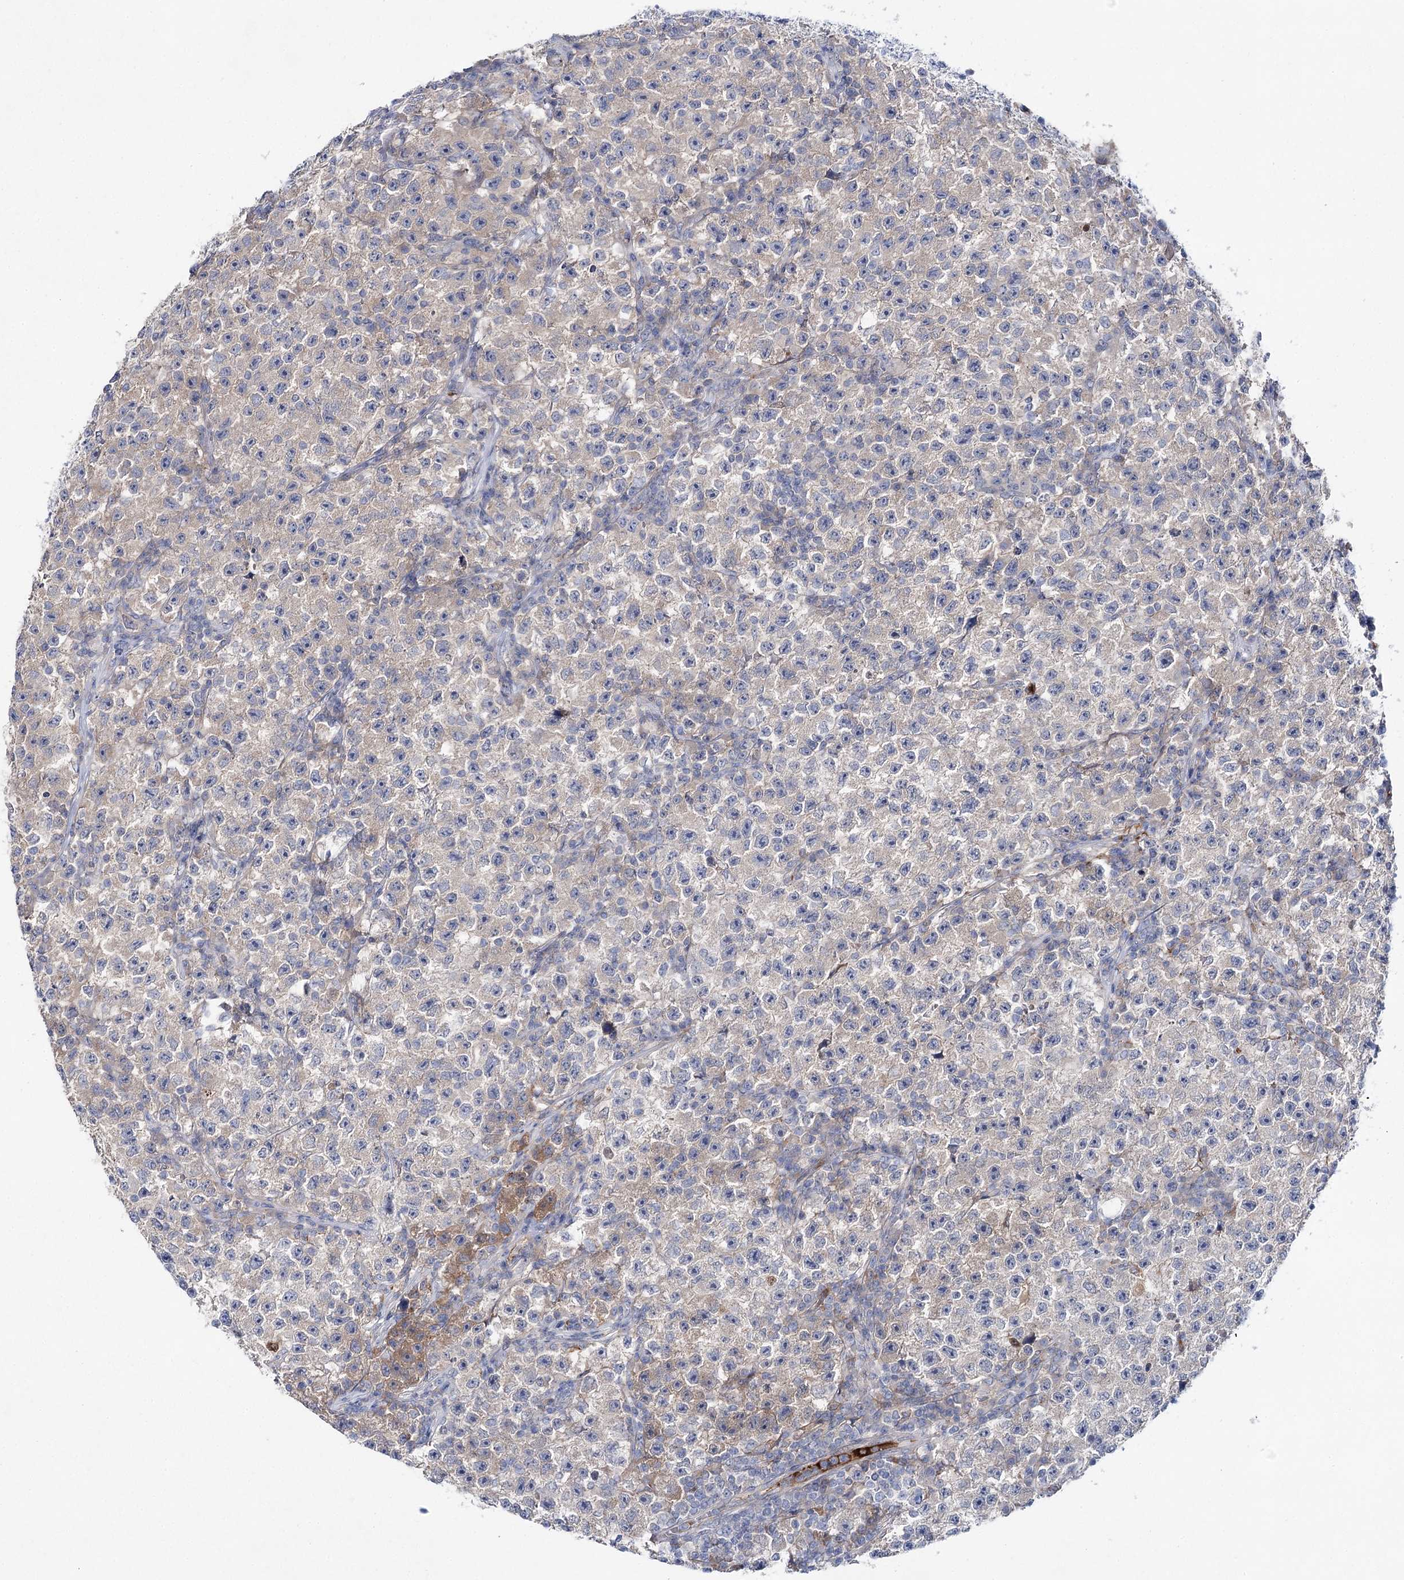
{"staining": {"intensity": "weak", "quantity": "<25%", "location": "cytoplasmic/membranous"}, "tissue": "testis cancer", "cell_type": "Tumor cells", "image_type": "cancer", "snomed": [{"axis": "morphology", "description": "Seminoma, NOS"}, {"axis": "topography", "description": "Testis"}], "caption": "Tumor cells show no significant protein staining in testis cancer.", "gene": "LRRC14B", "patient": {"sex": "male", "age": 22}}